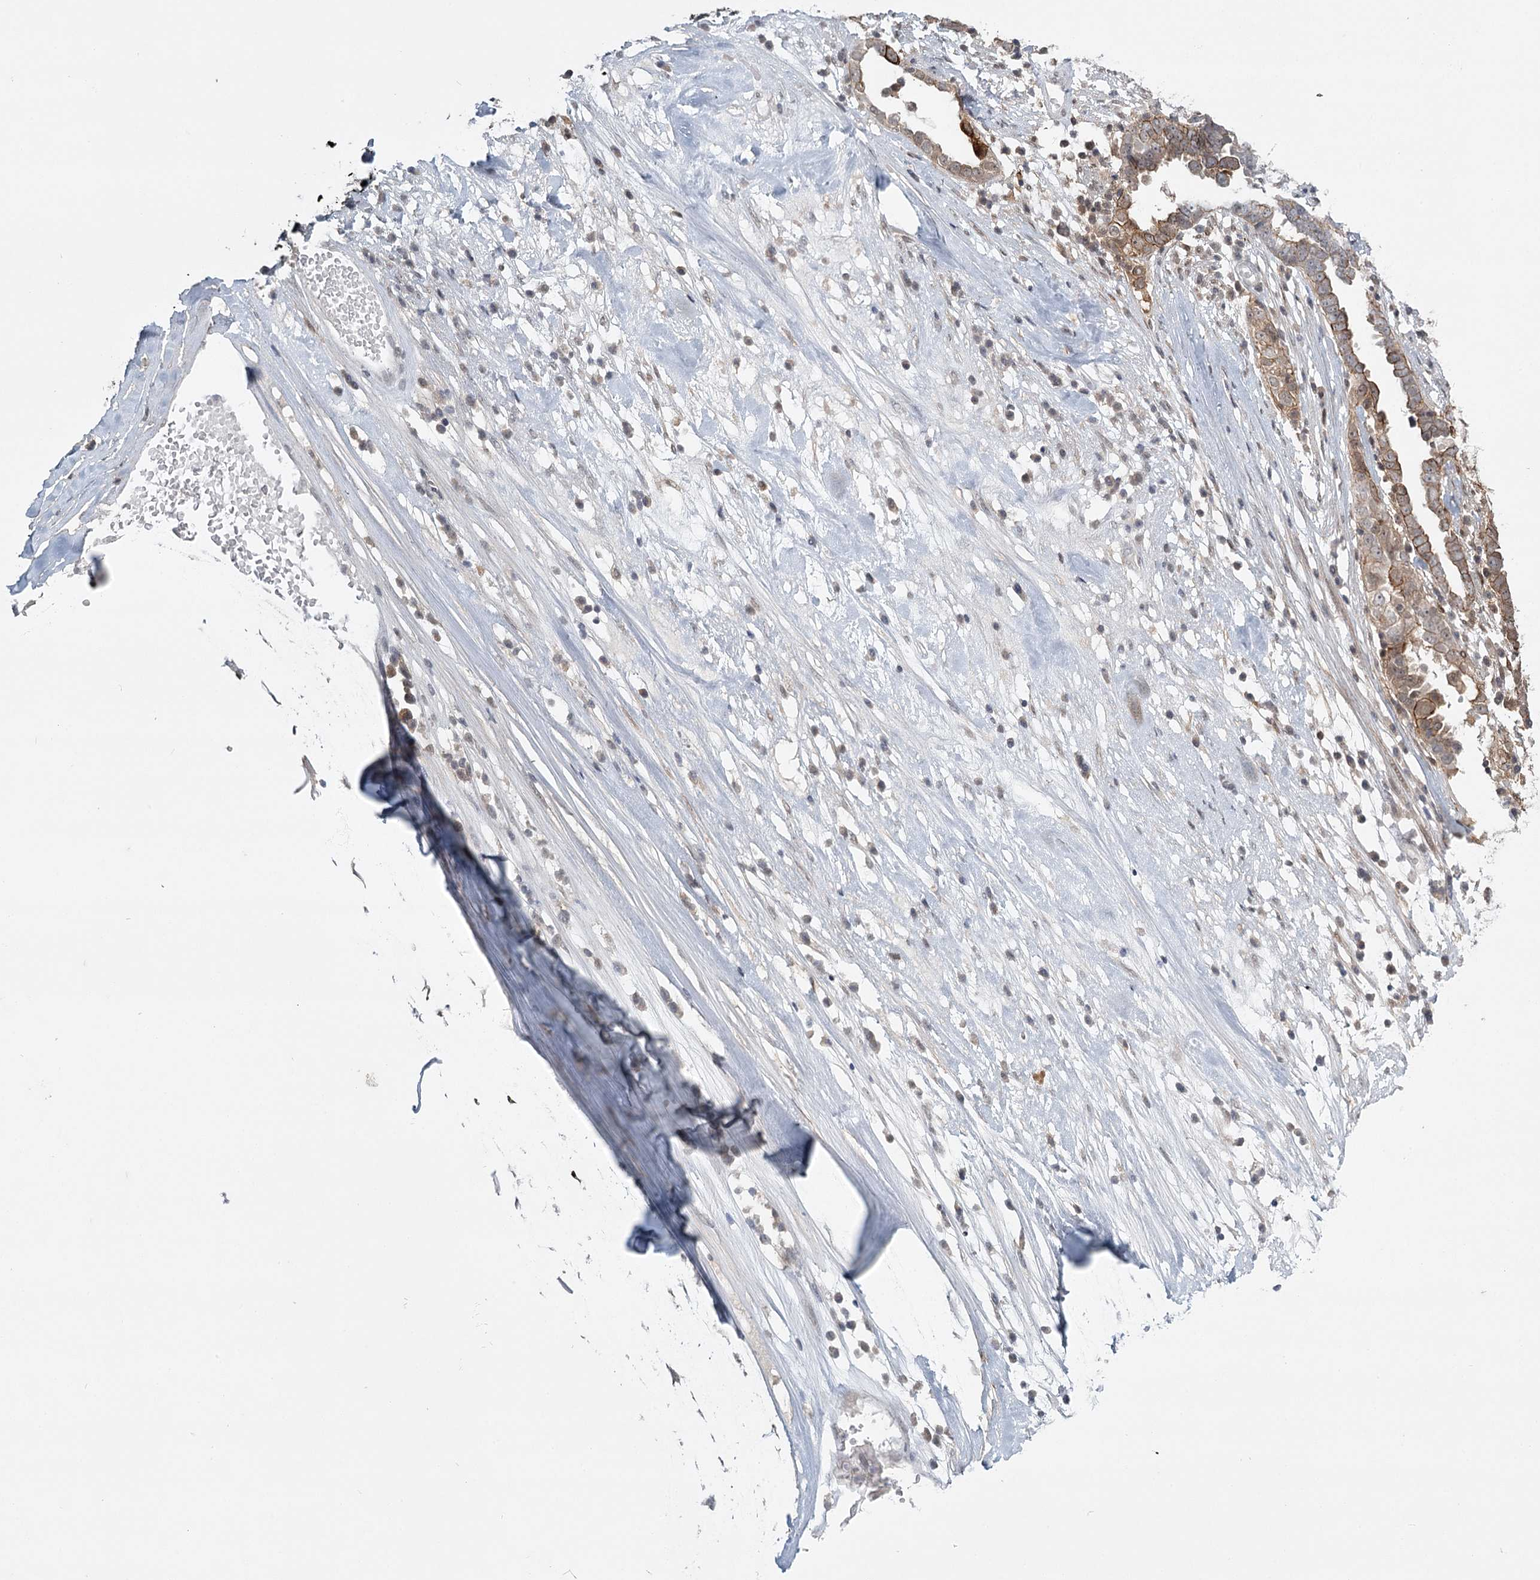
{"staining": {"intensity": "moderate", "quantity": "25%-75%", "location": "cytoplasmic/membranous"}, "tissue": "ovarian cancer", "cell_type": "Tumor cells", "image_type": "cancer", "snomed": [{"axis": "morphology", "description": "Carcinoma, endometroid"}, {"axis": "topography", "description": "Ovary"}], "caption": "The image shows immunohistochemical staining of ovarian cancer. There is moderate cytoplasmic/membranous staining is identified in approximately 25%-75% of tumor cells.", "gene": "TMEM70", "patient": {"sex": "female", "age": 62}}